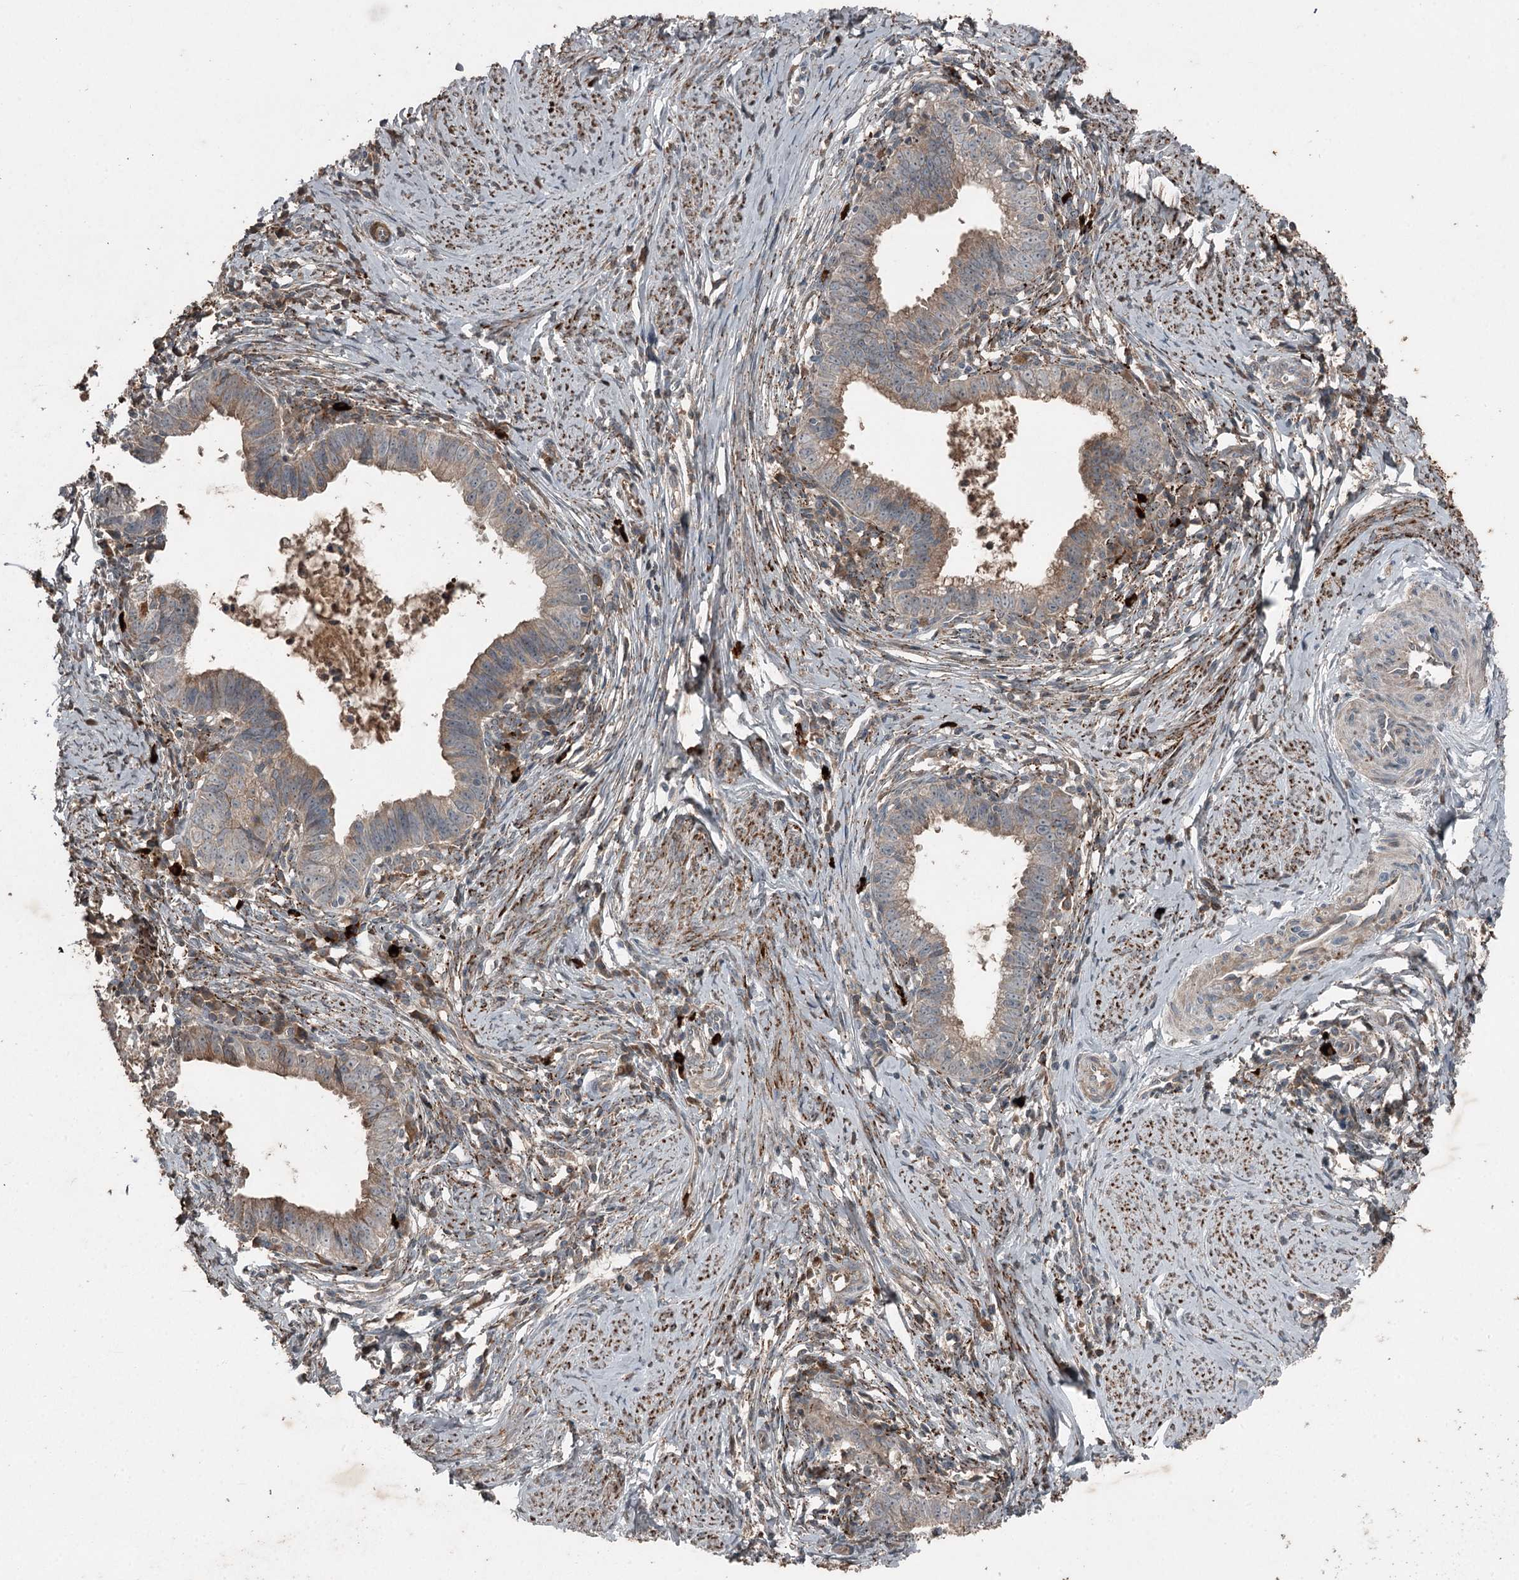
{"staining": {"intensity": "moderate", "quantity": "<25%", "location": "cytoplasmic/membranous"}, "tissue": "cervical cancer", "cell_type": "Tumor cells", "image_type": "cancer", "snomed": [{"axis": "morphology", "description": "Adenocarcinoma, NOS"}, {"axis": "topography", "description": "Cervix"}], "caption": "Brown immunohistochemical staining in adenocarcinoma (cervical) demonstrates moderate cytoplasmic/membranous expression in about <25% of tumor cells. (IHC, brightfield microscopy, high magnification).", "gene": "SLC39A8", "patient": {"sex": "female", "age": 36}}